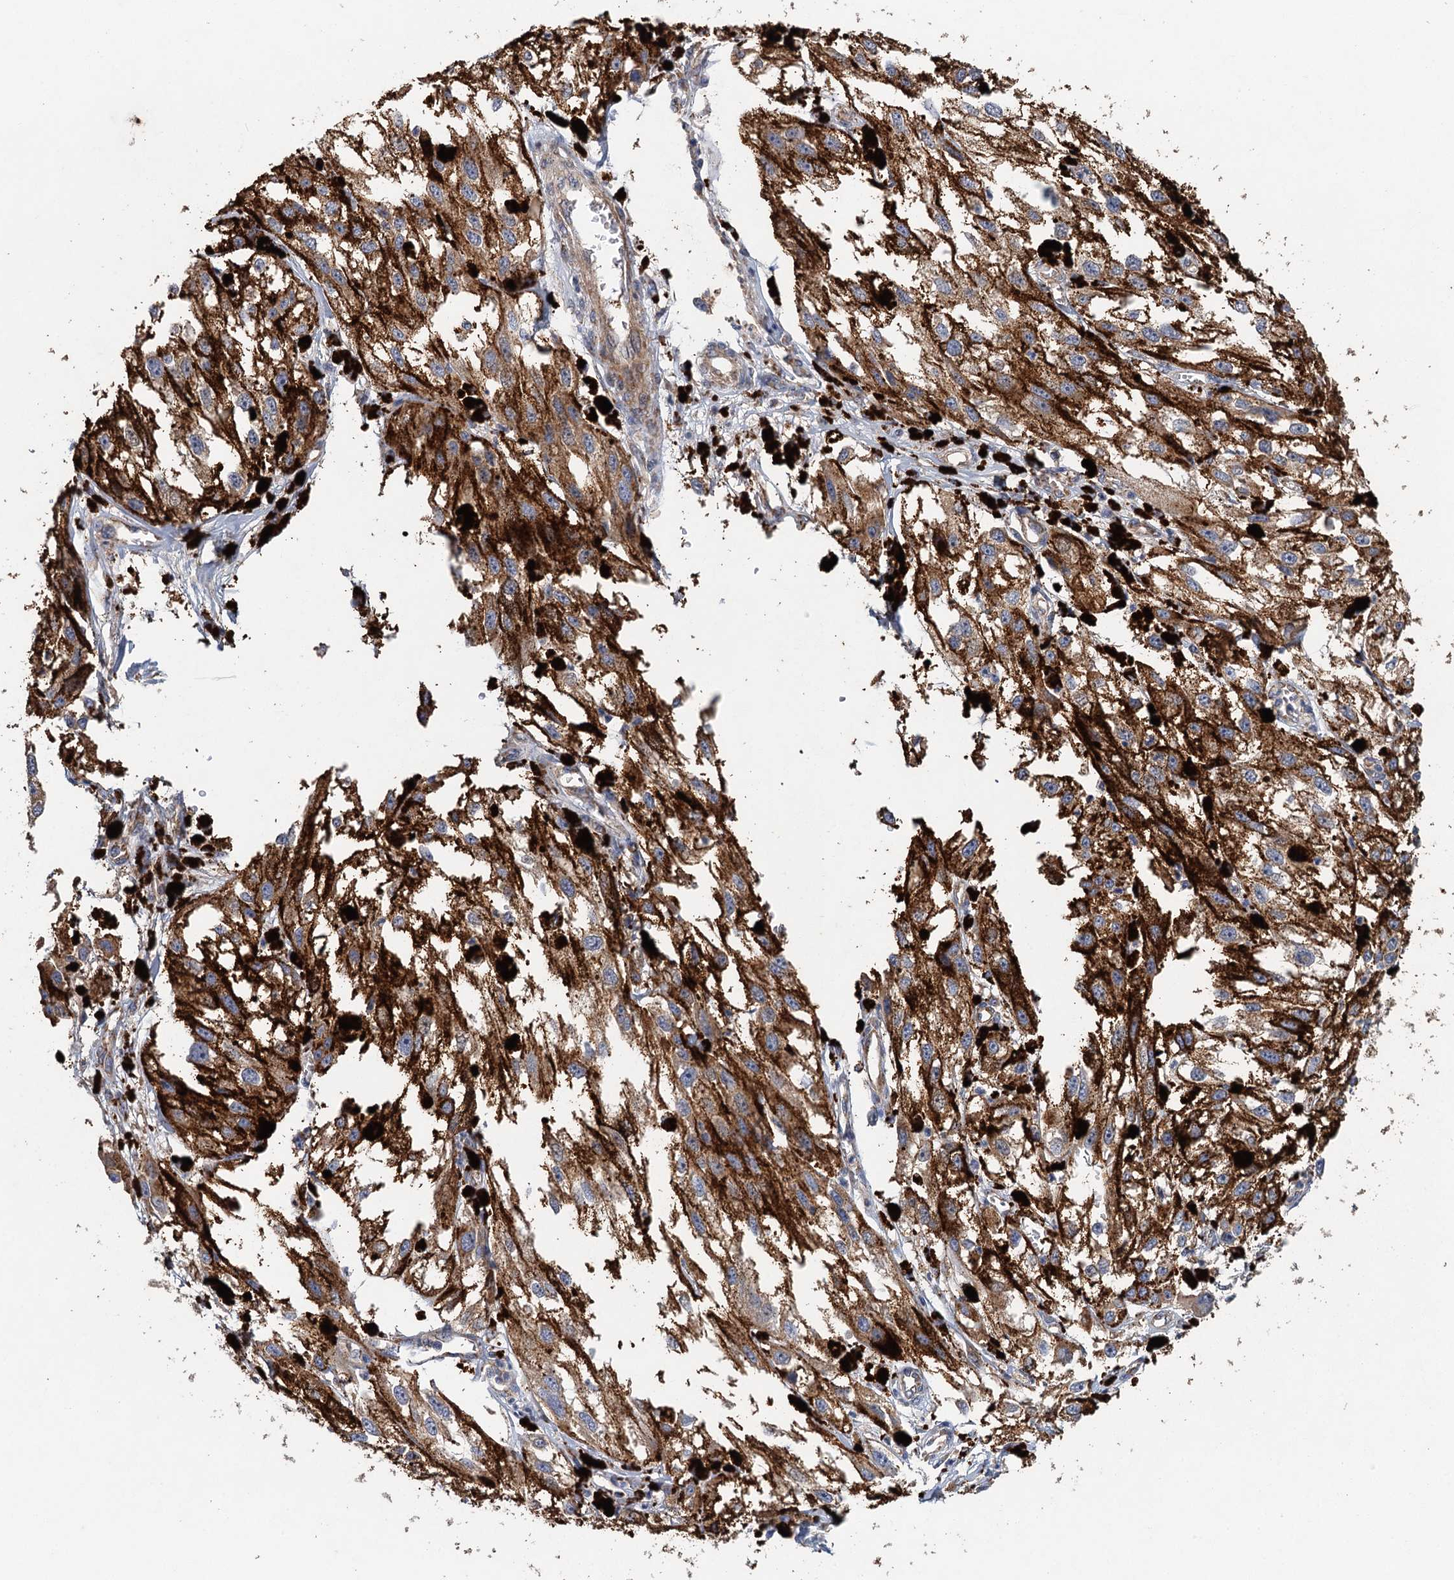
{"staining": {"intensity": "negative", "quantity": "none", "location": "none"}, "tissue": "melanoma", "cell_type": "Tumor cells", "image_type": "cancer", "snomed": [{"axis": "morphology", "description": "Malignant melanoma, NOS"}, {"axis": "topography", "description": "Skin"}], "caption": "Tumor cells show no significant expression in melanoma. The staining is performed using DAB brown chromogen with nuclei counter-stained in using hematoxylin.", "gene": "BCS1L", "patient": {"sex": "male", "age": 88}}